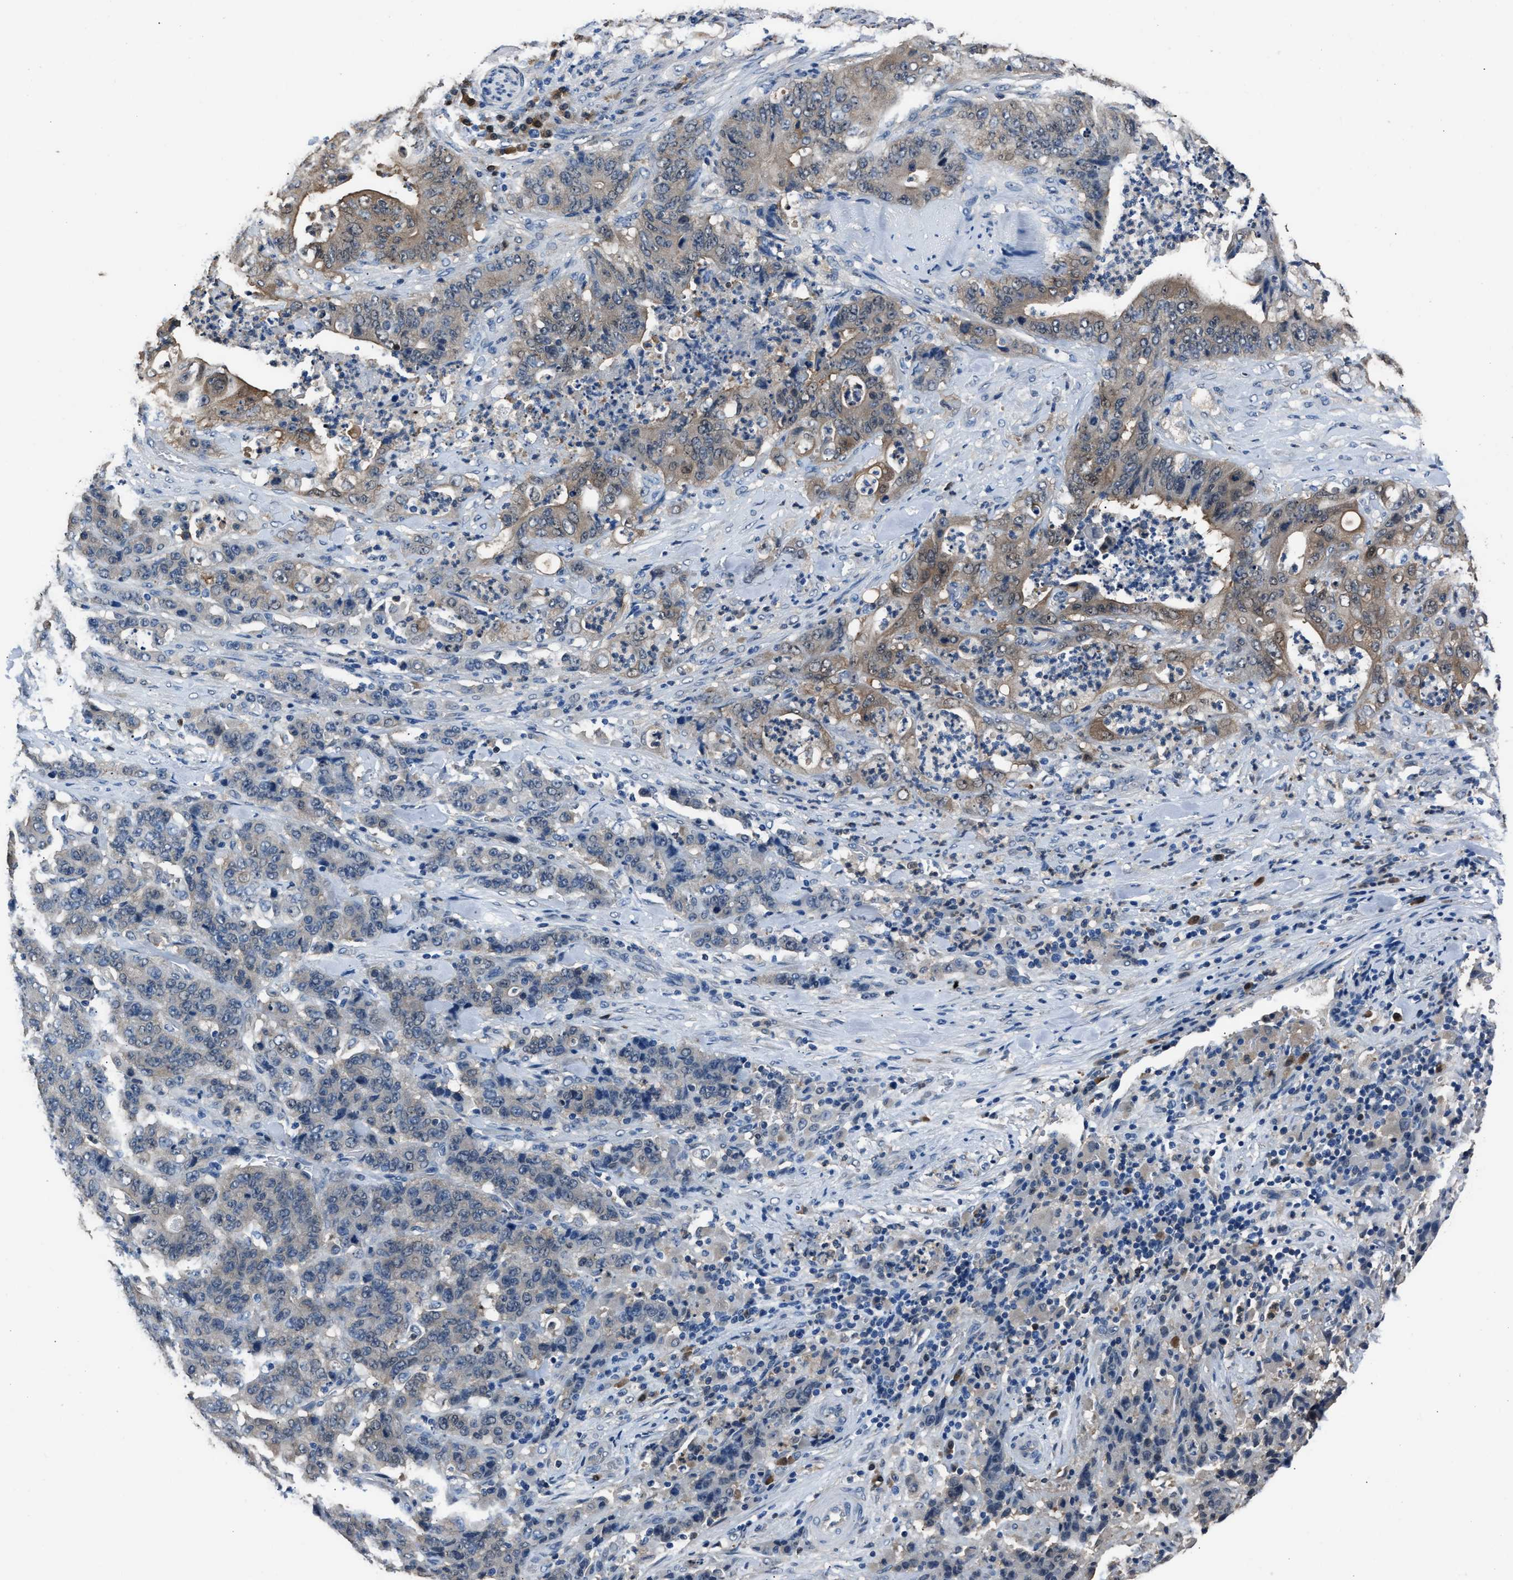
{"staining": {"intensity": "moderate", "quantity": "<25%", "location": "cytoplasmic/membranous"}, "tissue": "stomach cancer", "cell_type": "Tumor cells", "image_type": "cancer", "snomed": [{"axis": "morphology", "description": "Adenocarcinoma, NOS"}, {"axis": "topography", "description": "Stomach"}], "caption": "Human stomach cancer stained with a protein marker reveals moderate staining in tumor cells.", "gene": "GSTP1", "patient": {"sex": "female", "age": 73}}